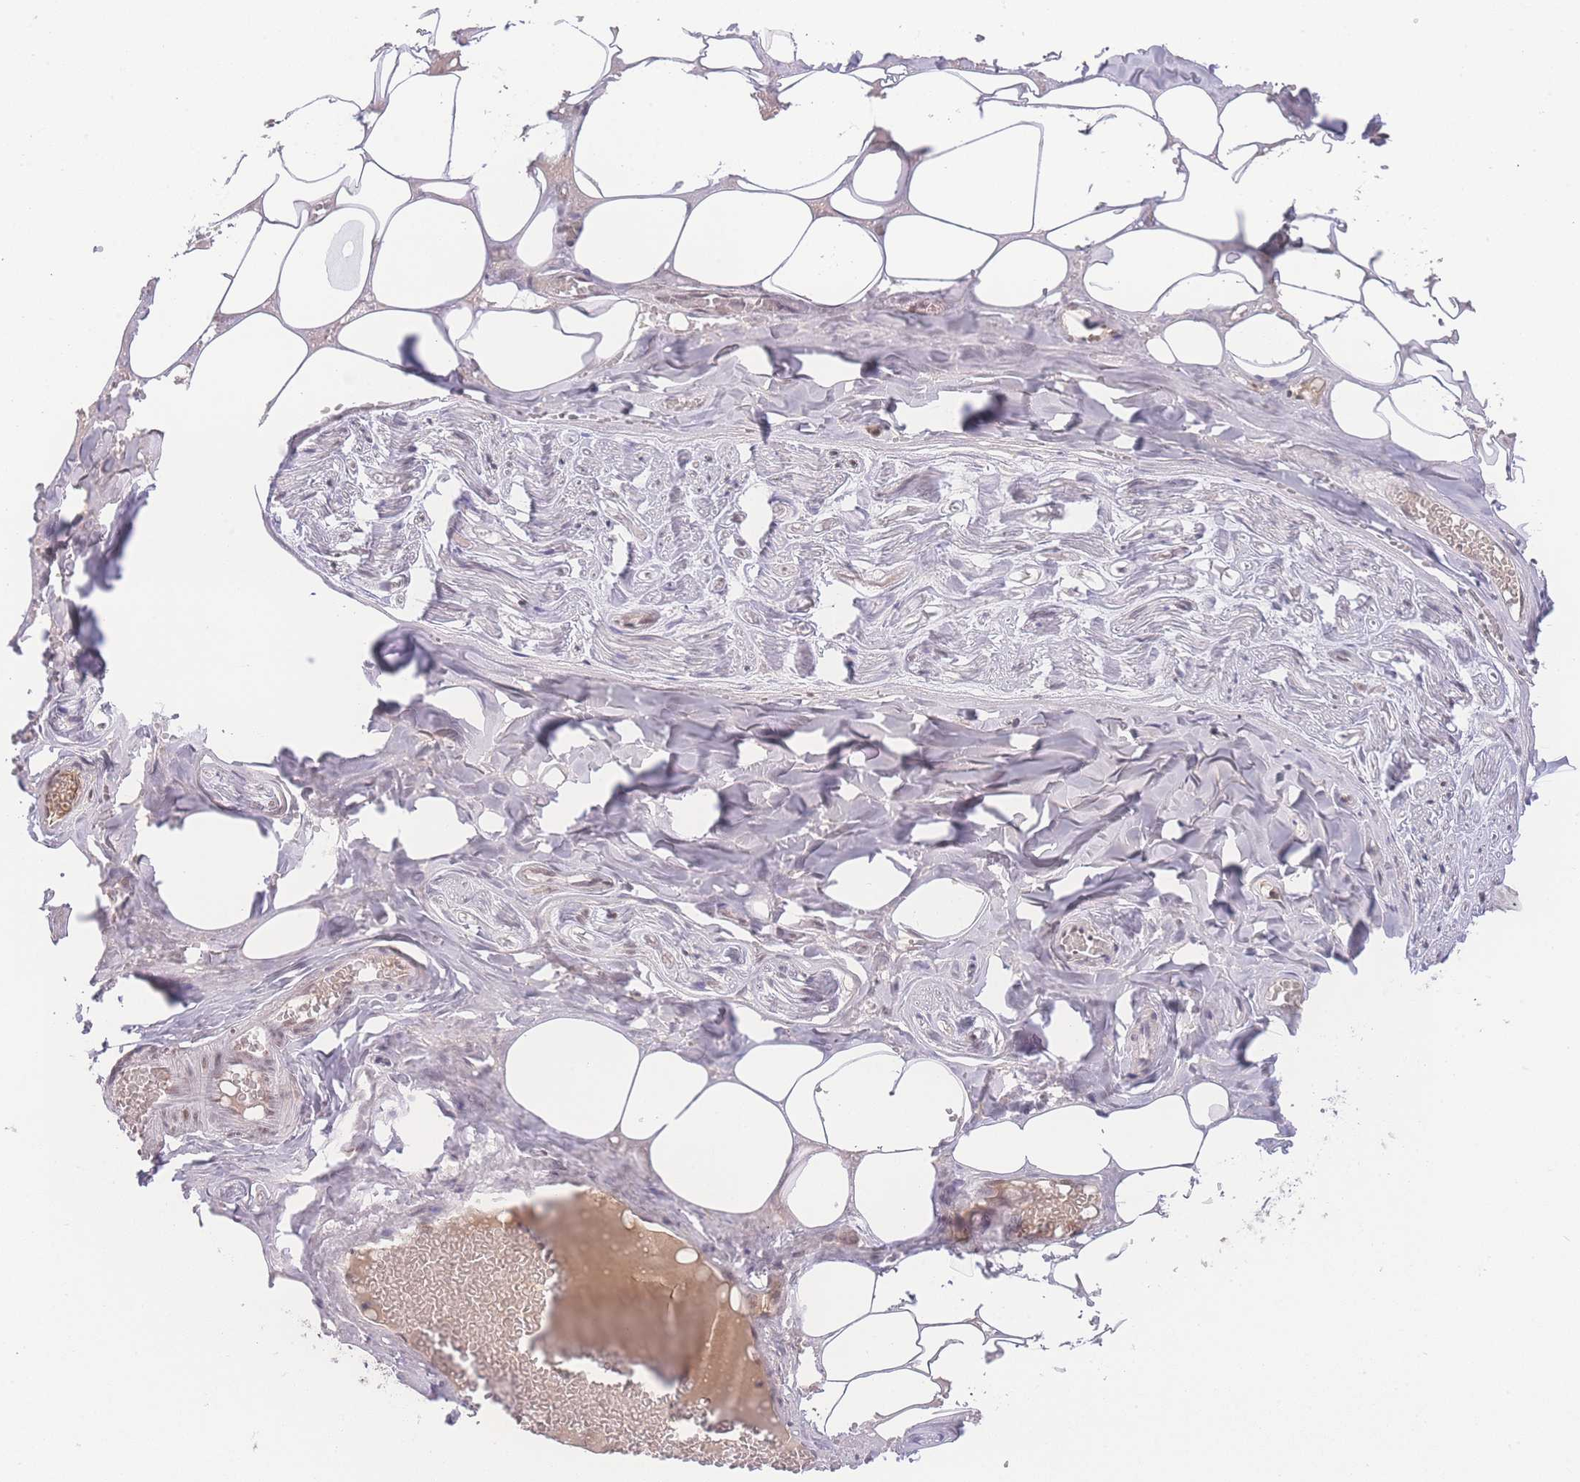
{"staining": {"intensity": "negative", "quantity": "none", "location": "none"}, "tissue": "adipose tissue", "cell_type": "Adipocytes", "image_type": "normal", "snomed": [{"axis": "morphology", "description": "Normal tissue, NOS"}, {"axis": "topography", "description": "Salivary gland"}, {"axis": "topography", "description": "Peripheral nerve tissue"}], "caption": "Protein analysis of normal adipose tissue reveals no significant expression in adipocytes.", "gene": "RAVER1", "patient": {"sex": "male", "age": 38}}